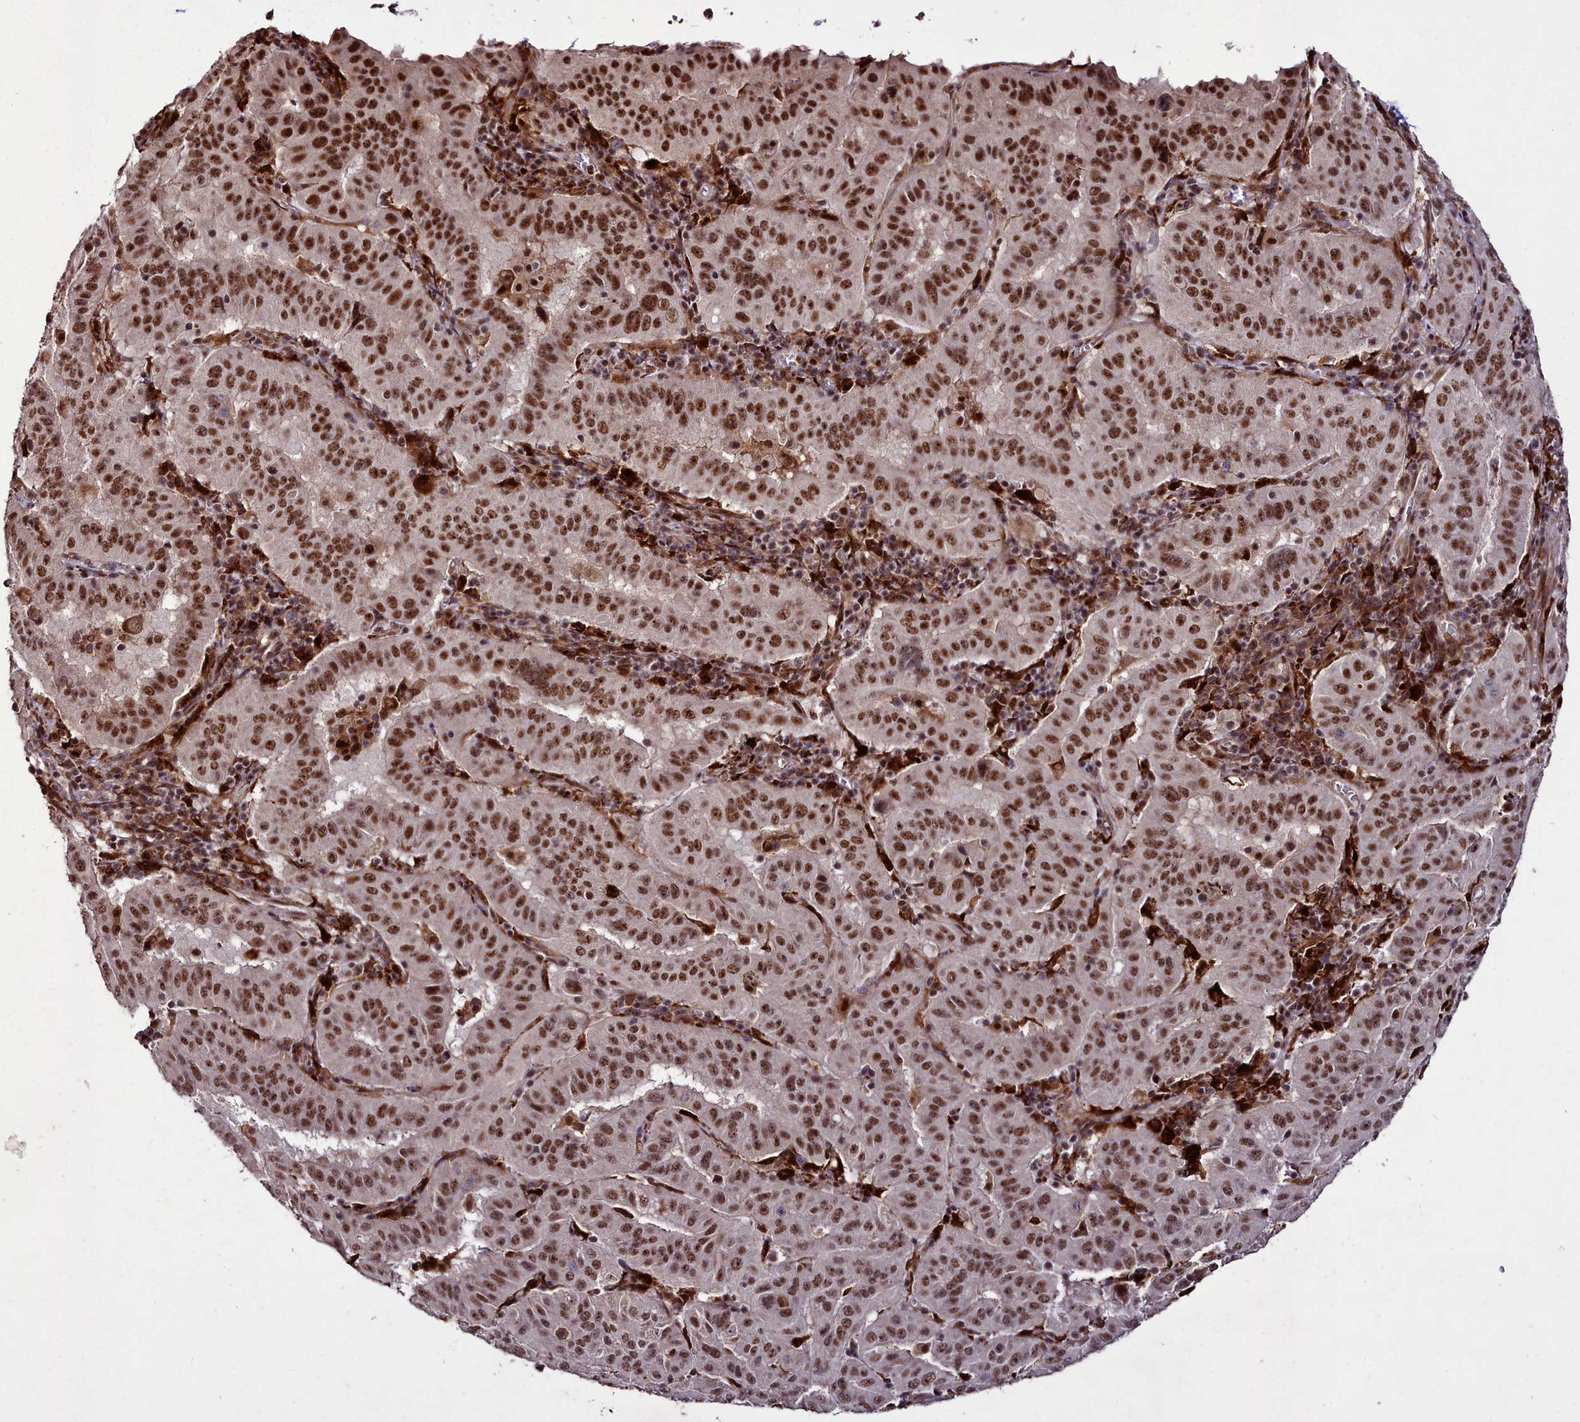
{"staining": {"intensity": "strong", "quantity": ">75%", "location": "nuclear"}, "tissue": "pancreatic cancer", "cell_type": "Tumor cells", "image_type": "cancer", "snomed": [{"axis": "morphology", "description": "Adenocarcinoma, NOS"}, {"axis": "topography", "description": "Pancreas"}], "caption": "Immunohistochemical staining of pancreatic cancer (adenocarcinoma) exhibits high levels of strong nuclear positivity in approximately >75% of tumor cells. (DAB (3,3'-diaminobenzidine) IHC, brown staining for protein, blue staining for nuclei).", "gene": "CXXC1", "patient": {"sex": "male", "age": 63}}